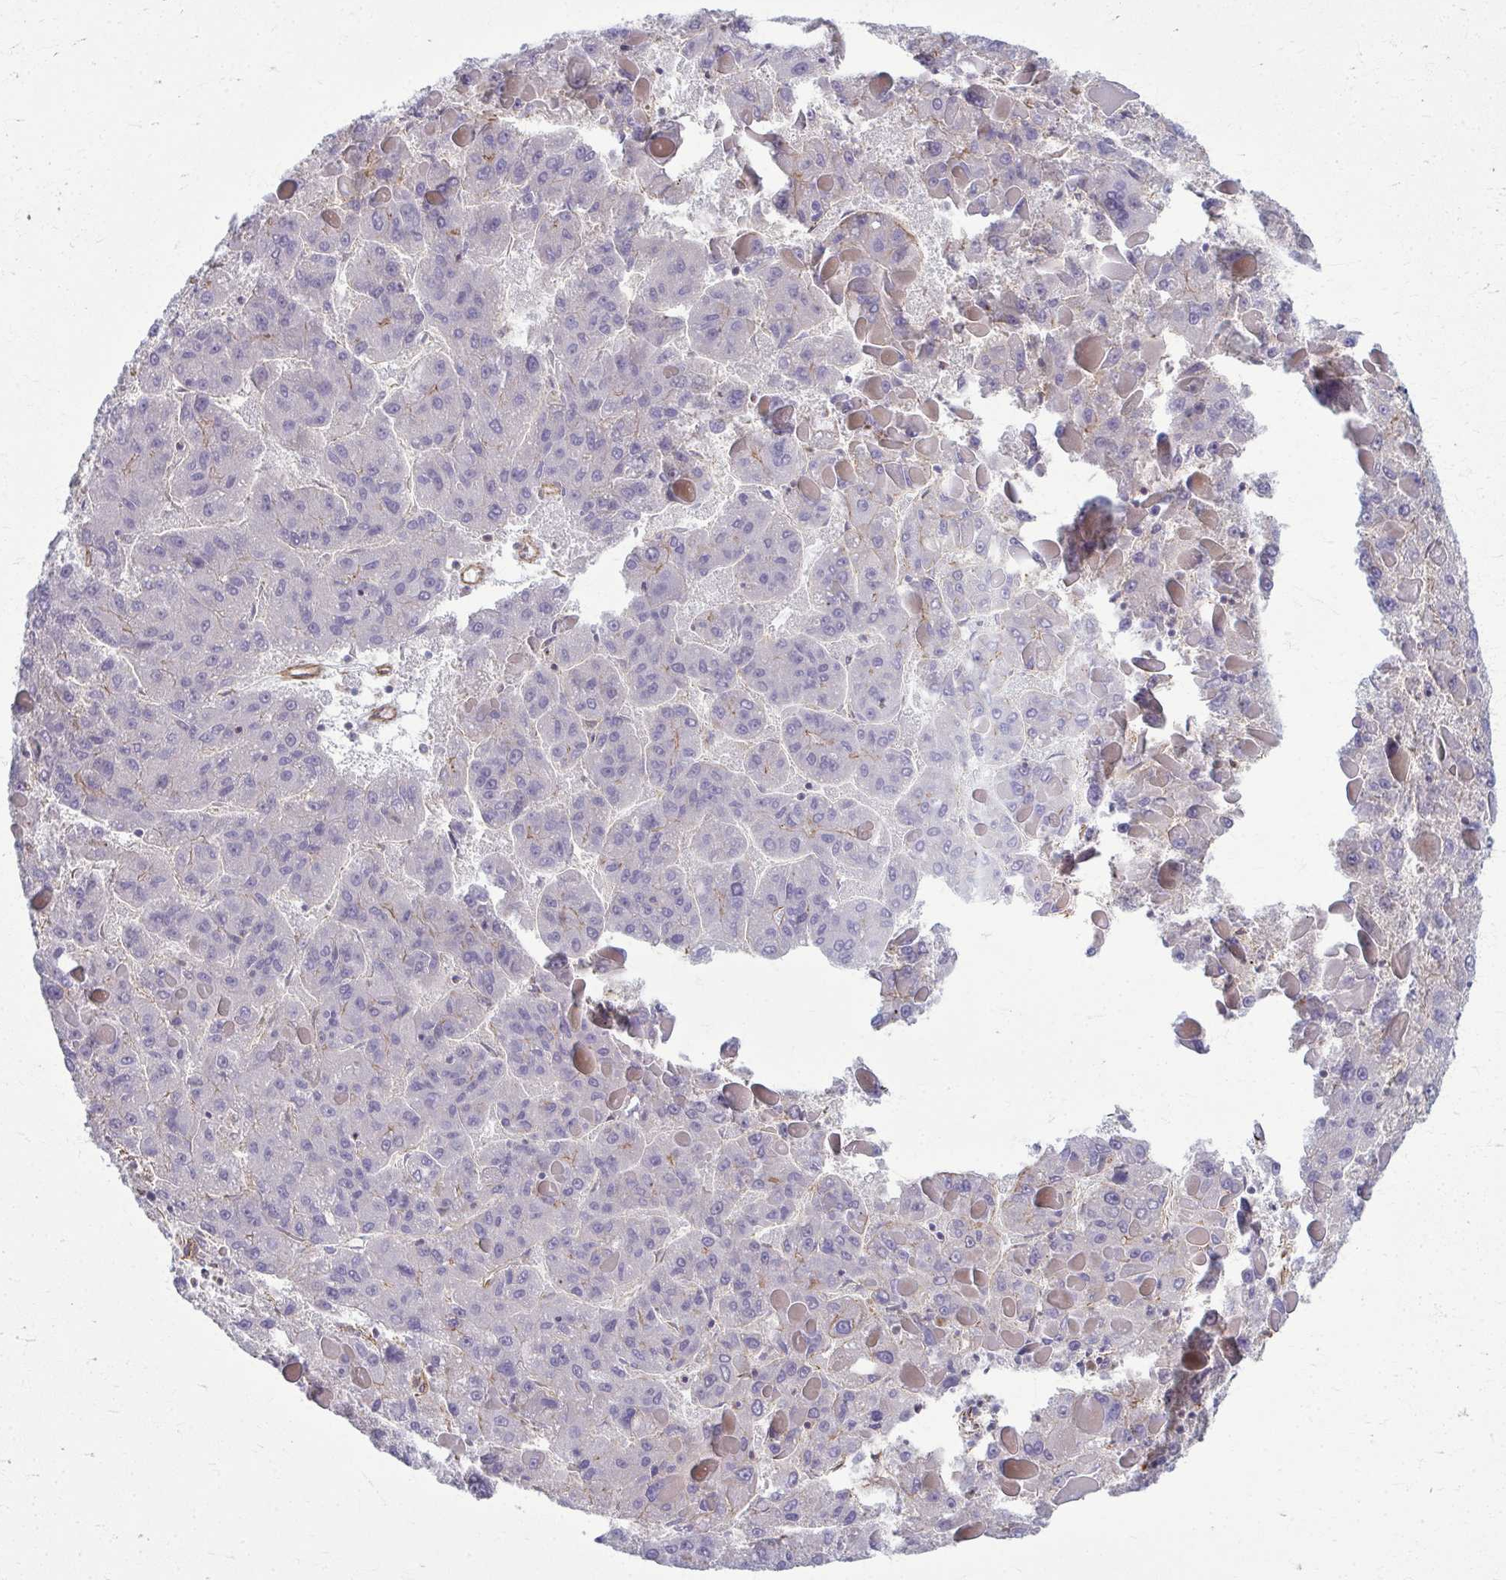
{"staining": {"intensity": "negative", "quantity": "none", "location": "none"}, "tissue": "liver cancer", "cell_type": "Tumor cells", "image_type": "cancer", "snomed": [{"axis": "morphology", "description": "Carcinoma, Hepatocellular, NOS"}, {"axis": "topography", "description": "Liver"}], "caption": "A histopathology image of liver hepatocellular carcinoma stained for a protein reveals no brown staining in tumor cells.", "gene": "EID2B", "patient": {"sex": "female", "age": 82}}